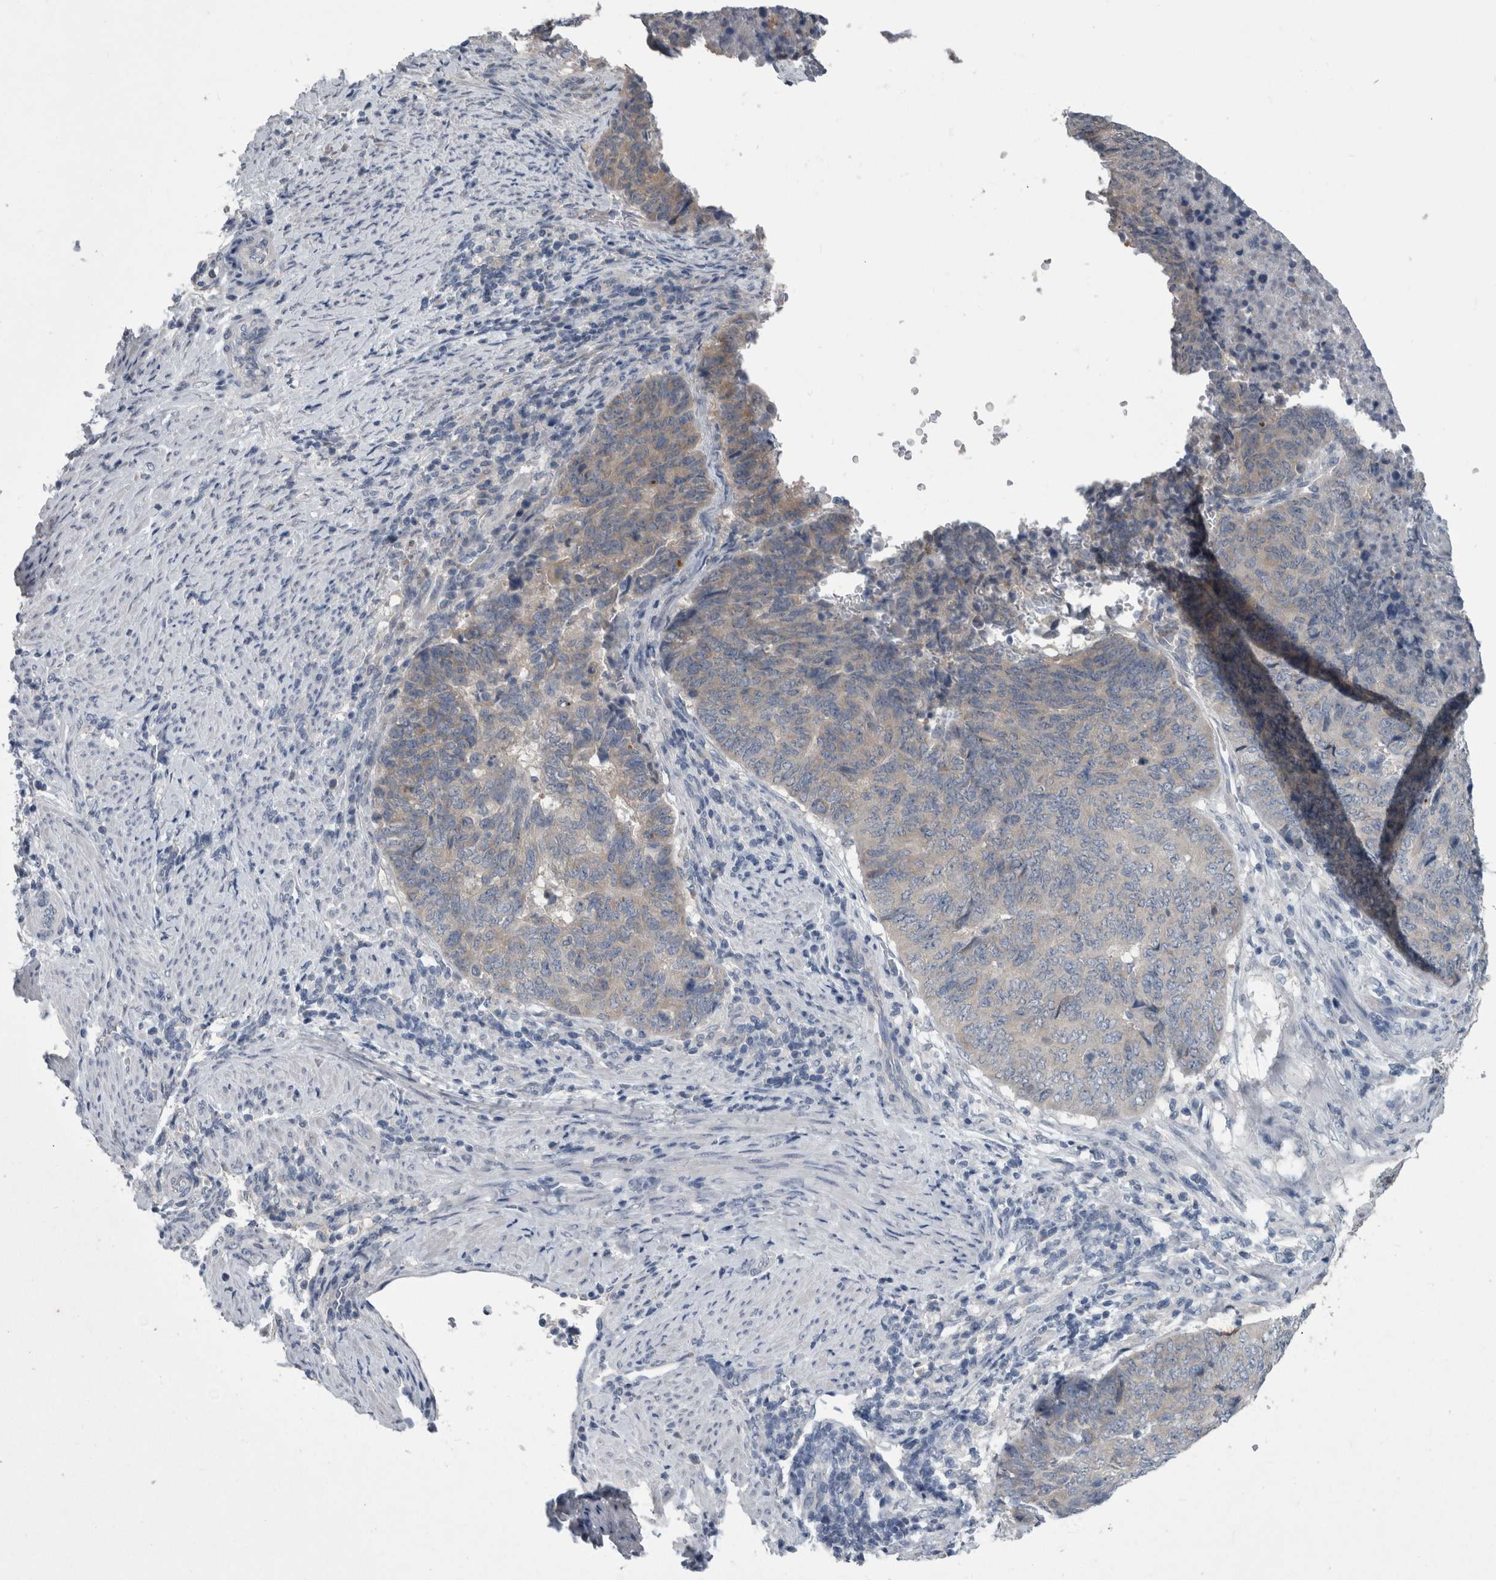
{"staining": {"intensity": "negative", "quantity": "none", "location": "none"}, "tissue": "endometrial cancer", "cell_type": "Tumor cells", "image_type": "cancer", "snomed": [{"axis": "morphology", "description": "Adenocarcinoma, NOS"}, {"axis": "topography", "description": "Endometrium"}], "caption": "The micrograph exhibits no significant staining in tumor cells of endometrial adenocarcinoma.", "gene": "FAM83H", "patient": {"sex": "female", "age": 80}}